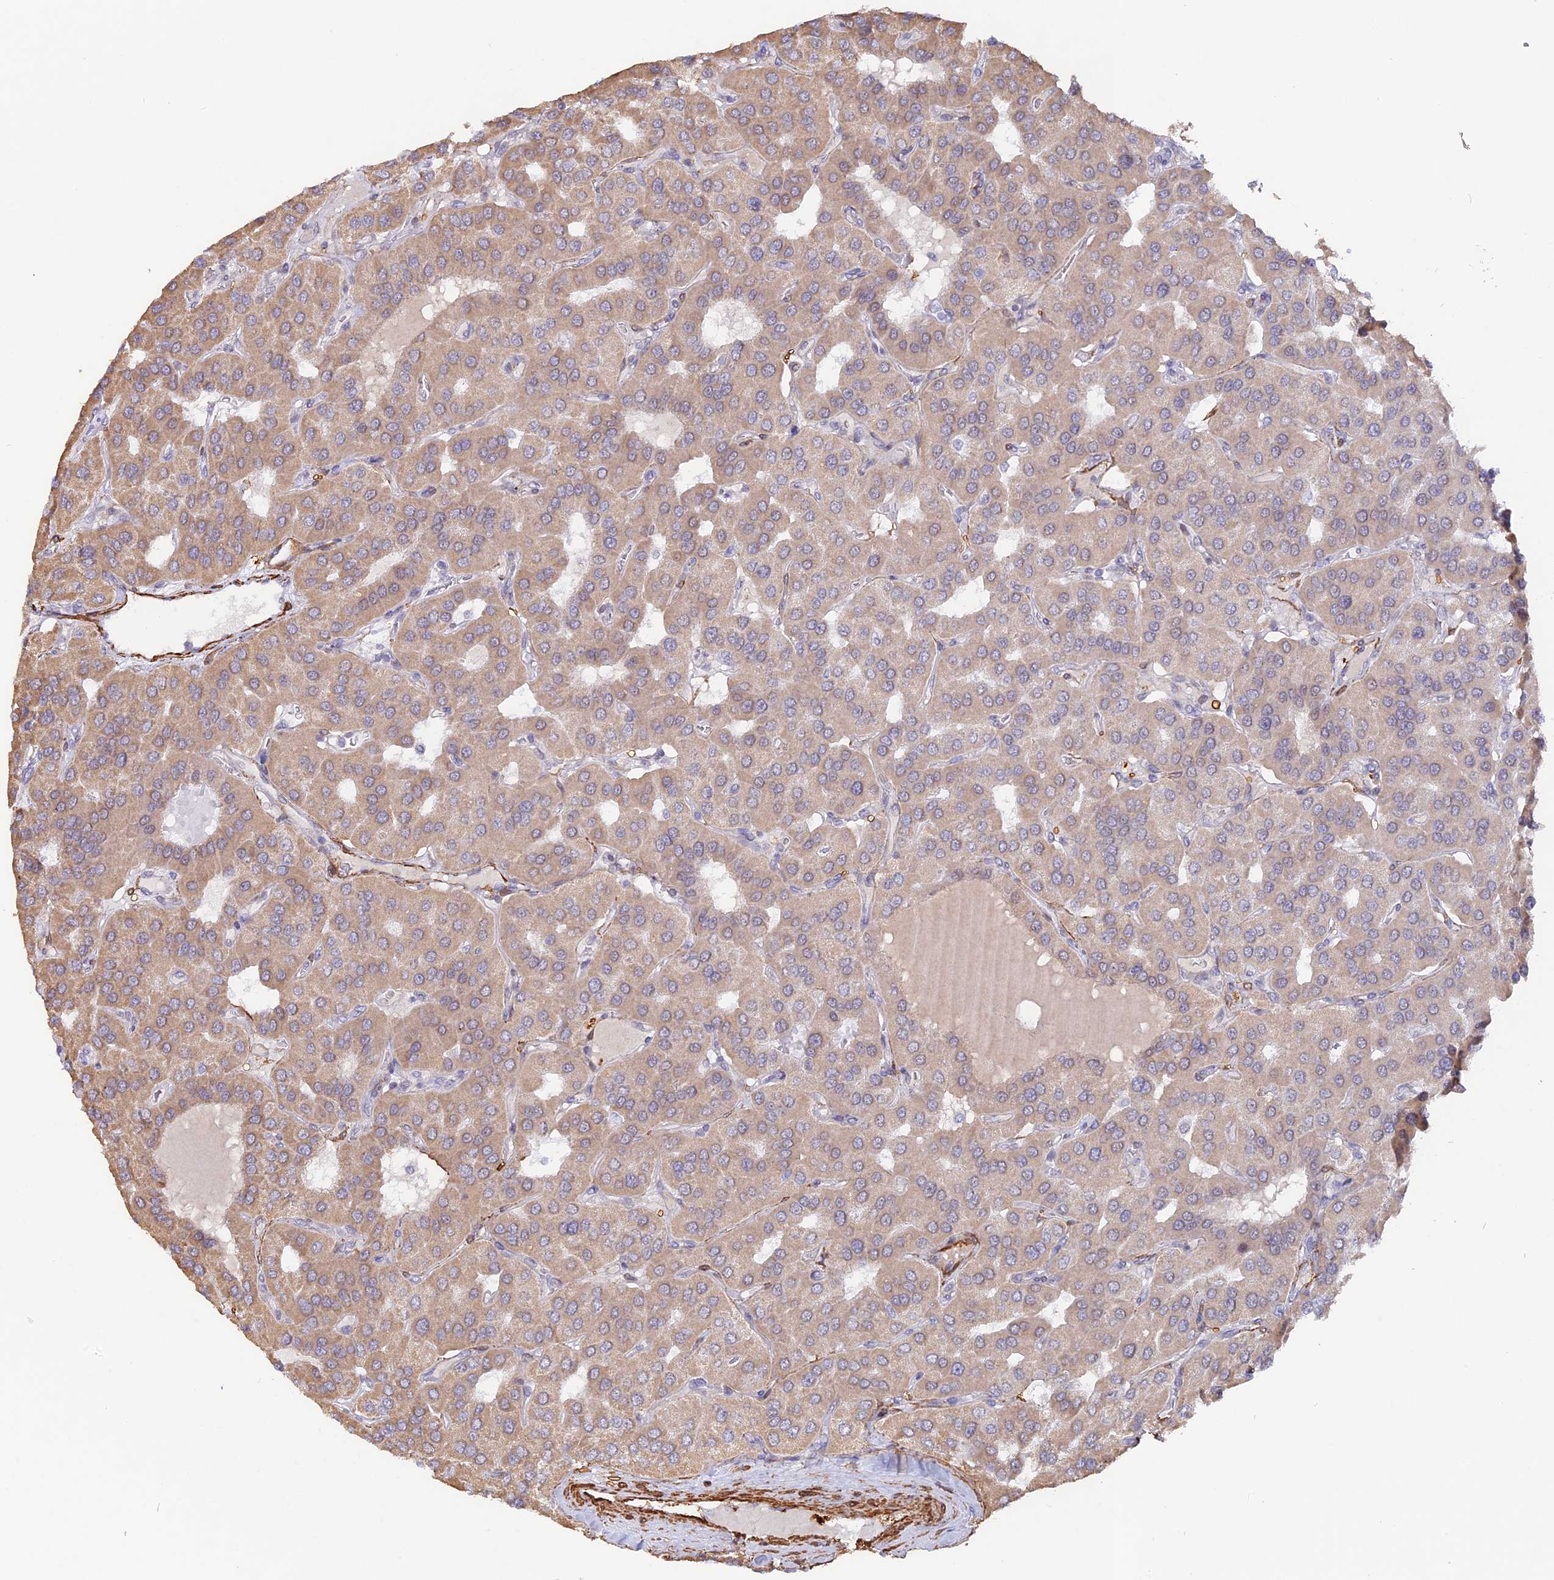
{"staining": {"intensity": "weak", "quantity": "25%-75%", "location": "cytoplasmic/membranous"}, "tissue": "parathyroid gland", "cell_type": "Glandular cells", "image_type": "normal", "snomed": [{"axis": "morphology", "description": "Normal tissue, NOS"}, {"axis": "morphology", "description": "Adenoma, NOS"}, {"axis": "topography", "description": "Parathyroid gland"}], "caption": "A high-resolution micrograph shows immunohistochemistry staining of normal parathyroid gland, which exhibits weak cytoplasmic/membranous expression in about 25%-75% of glandular cells.", "gene": "CCDC154", "patient": {"sex": "female", "age": 86}}